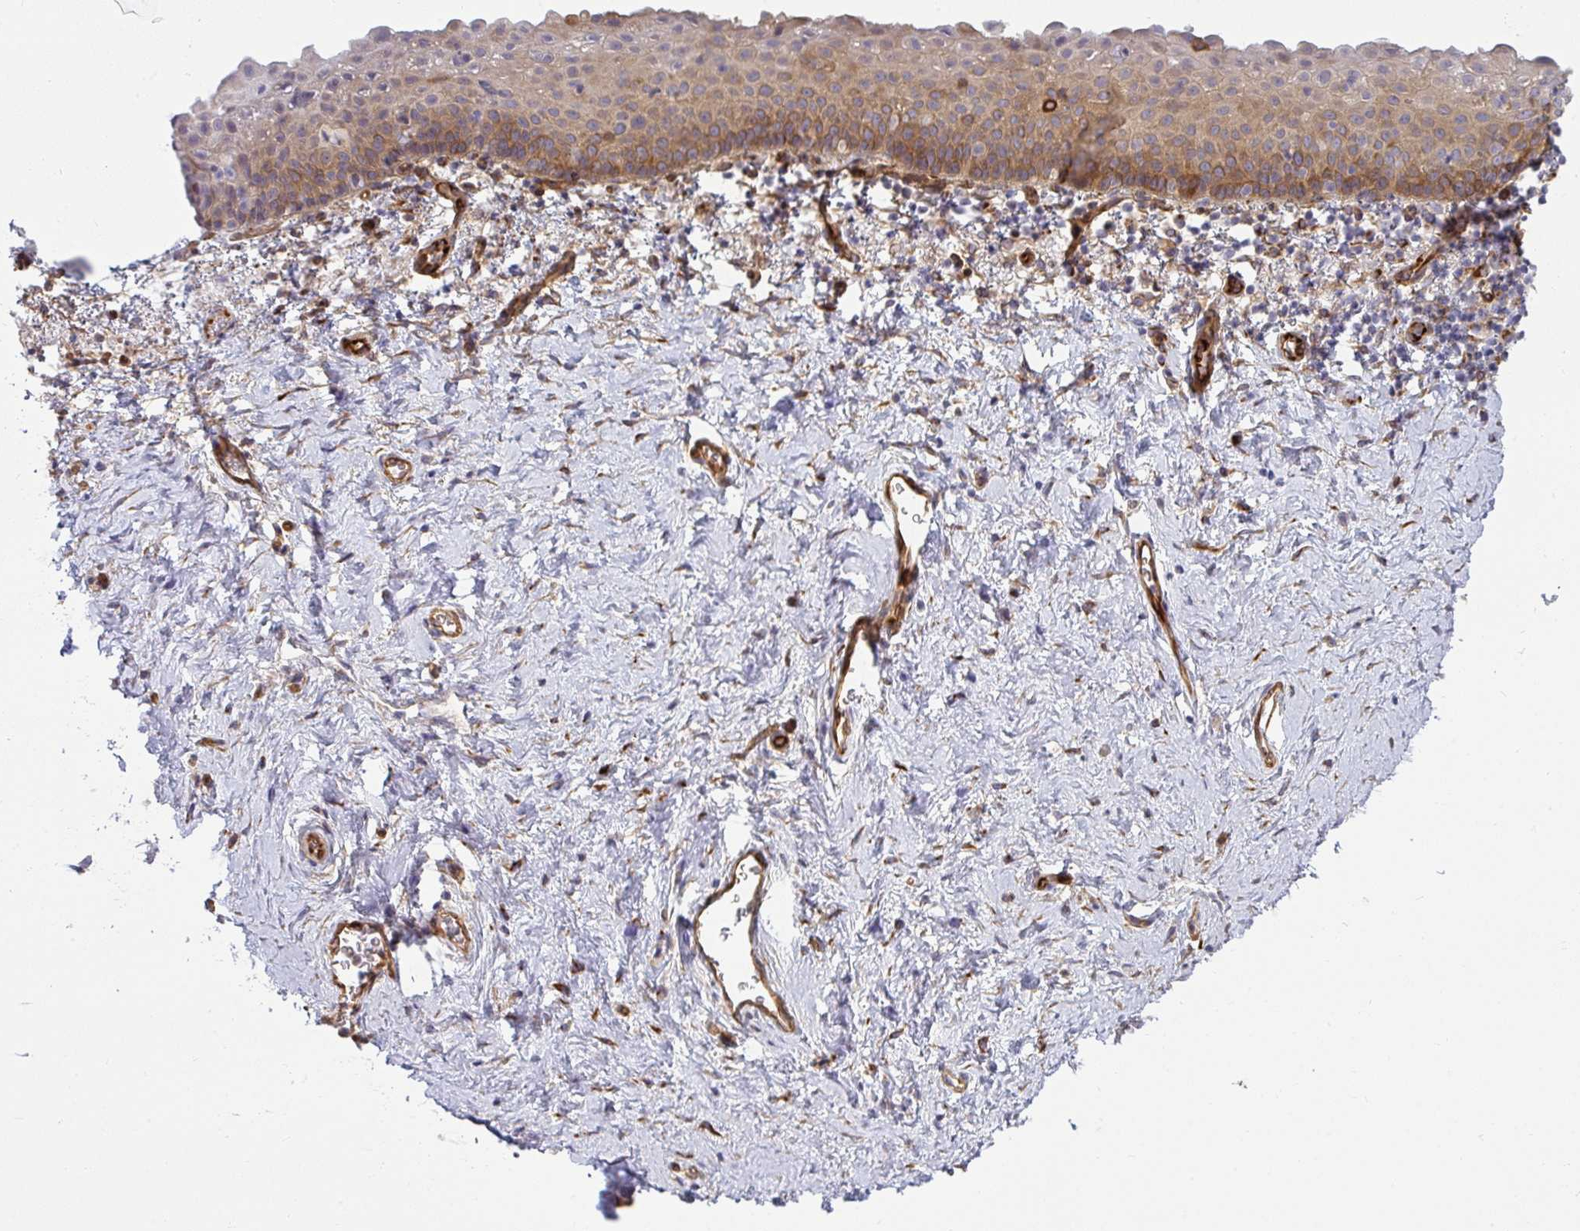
{"staining": {"intensity": "moderate", "quantity": "<25%", "location": "cytoplasmic/membranous"}, "tissue": "vagina", "cell_type": "Squamous epithelial cells", "image_type": "normal", "snomed": [{"axis": "morphology", "description": "Normal tissue, NOS"}, {"axis": "topography", "description": "Vagina"}], "caption": "This image reveals immunohistochemistry staining of benign vagina, with low moderate cytoplasmic/membranous positivity in approximately <25% of squamous epithelial cells.", "gene": "IFIT3", "patient": {"sex": "female", "age": 61}}